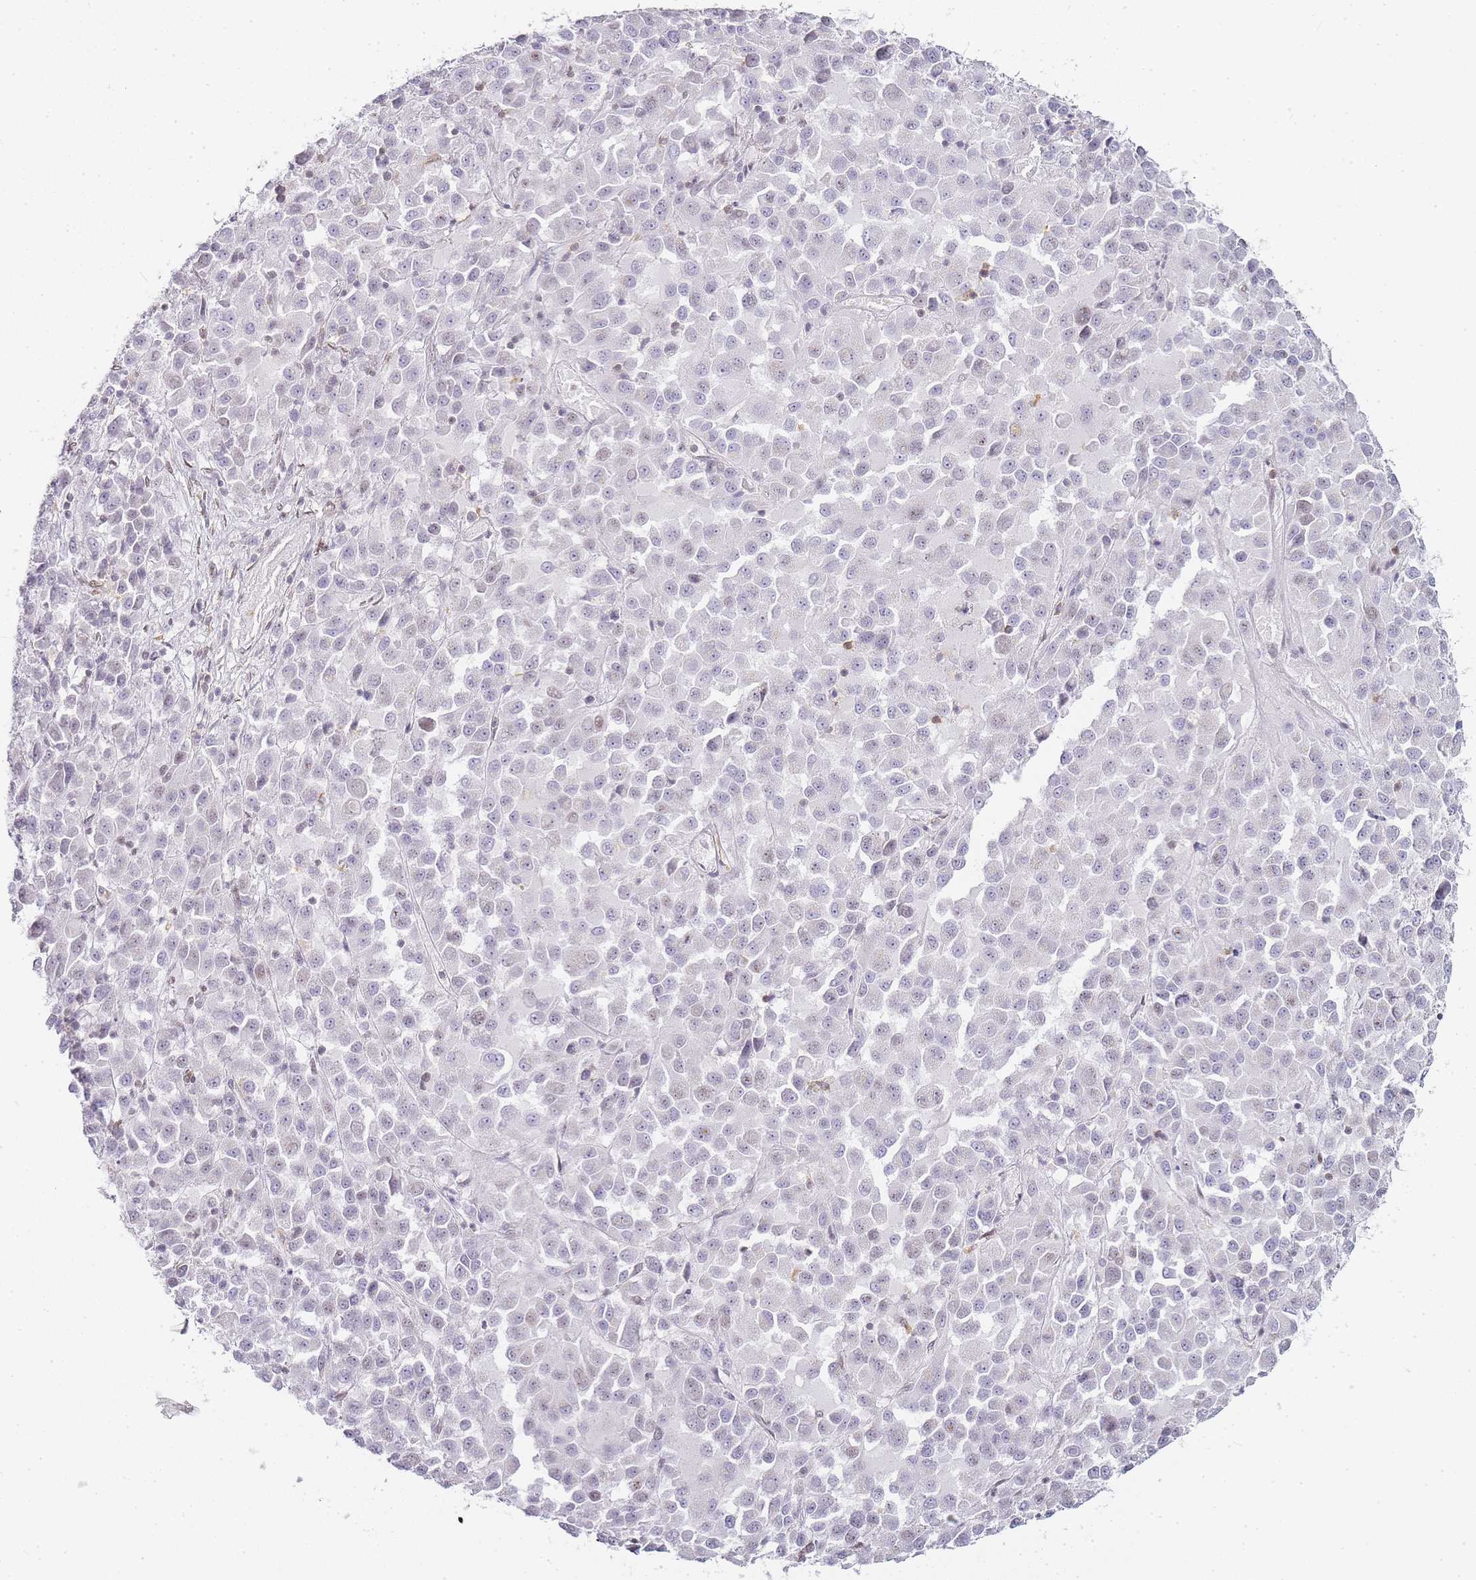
{"staining": {"intensity": "negative", "quantity": "none", "location": "none"}, "tissue": "melanoma", "cell_type": "Tumor cells", "image_type": "cancer", "snomed": [{"axis": "morphology", "description": "Malignant melanoma, Metastatic site"}, {"axis": "topography", "description": "Lung"}], "caption": "Malignant melanoma (metastatic site) stained for a protein using immunohistochemistry displays no expression tumor cells.", "gene": "JAKMIP1", "patient": {"sex": "male", "age": 64}}